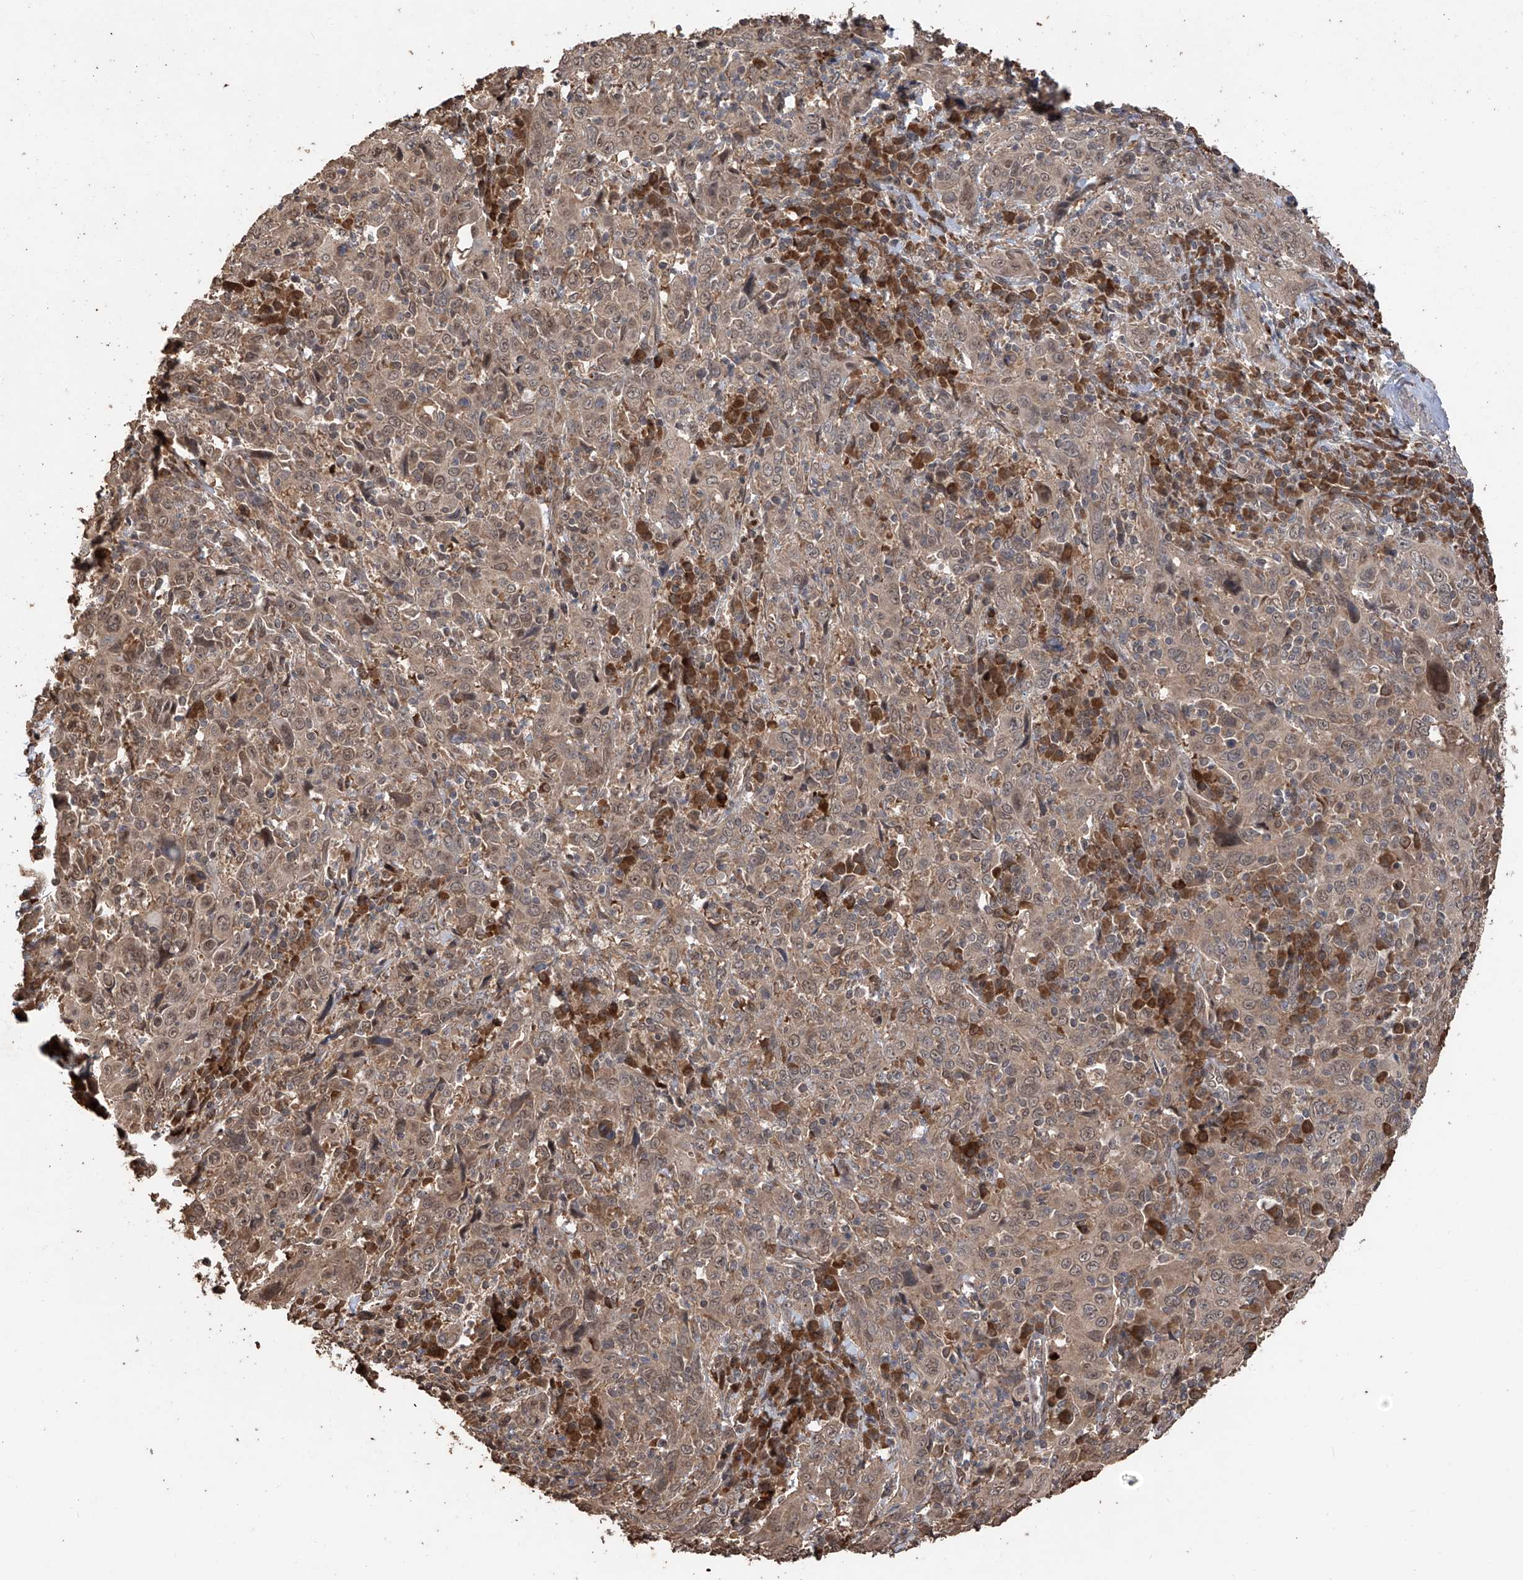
{"staining": {"intensity": "weak", "quantity": ">75%", "location": "cytoplasmic/membranous,nuclear"}, "tissue": "cervical cancer", "cell_type": "Tumor cells", "image_type": "cancer", "snomed": [{"axis": "morphology", "description": "Squamous cell carcinoma, NOS"}, {"axis": "topography", "description": "Cervix"}], "caption": "Protein expression analysis of cervical squamous cell carcinoma exhibits weak cytoplasmic/membranous and nuclear staining in approximately >75% of tumor cells. (Stains: DAB in brown, nuclei in blue, Microscopy: brightfield microscopy at high magnification).", "gene": "FAM135A", "patient": {"sex": "female", "age": 46}}